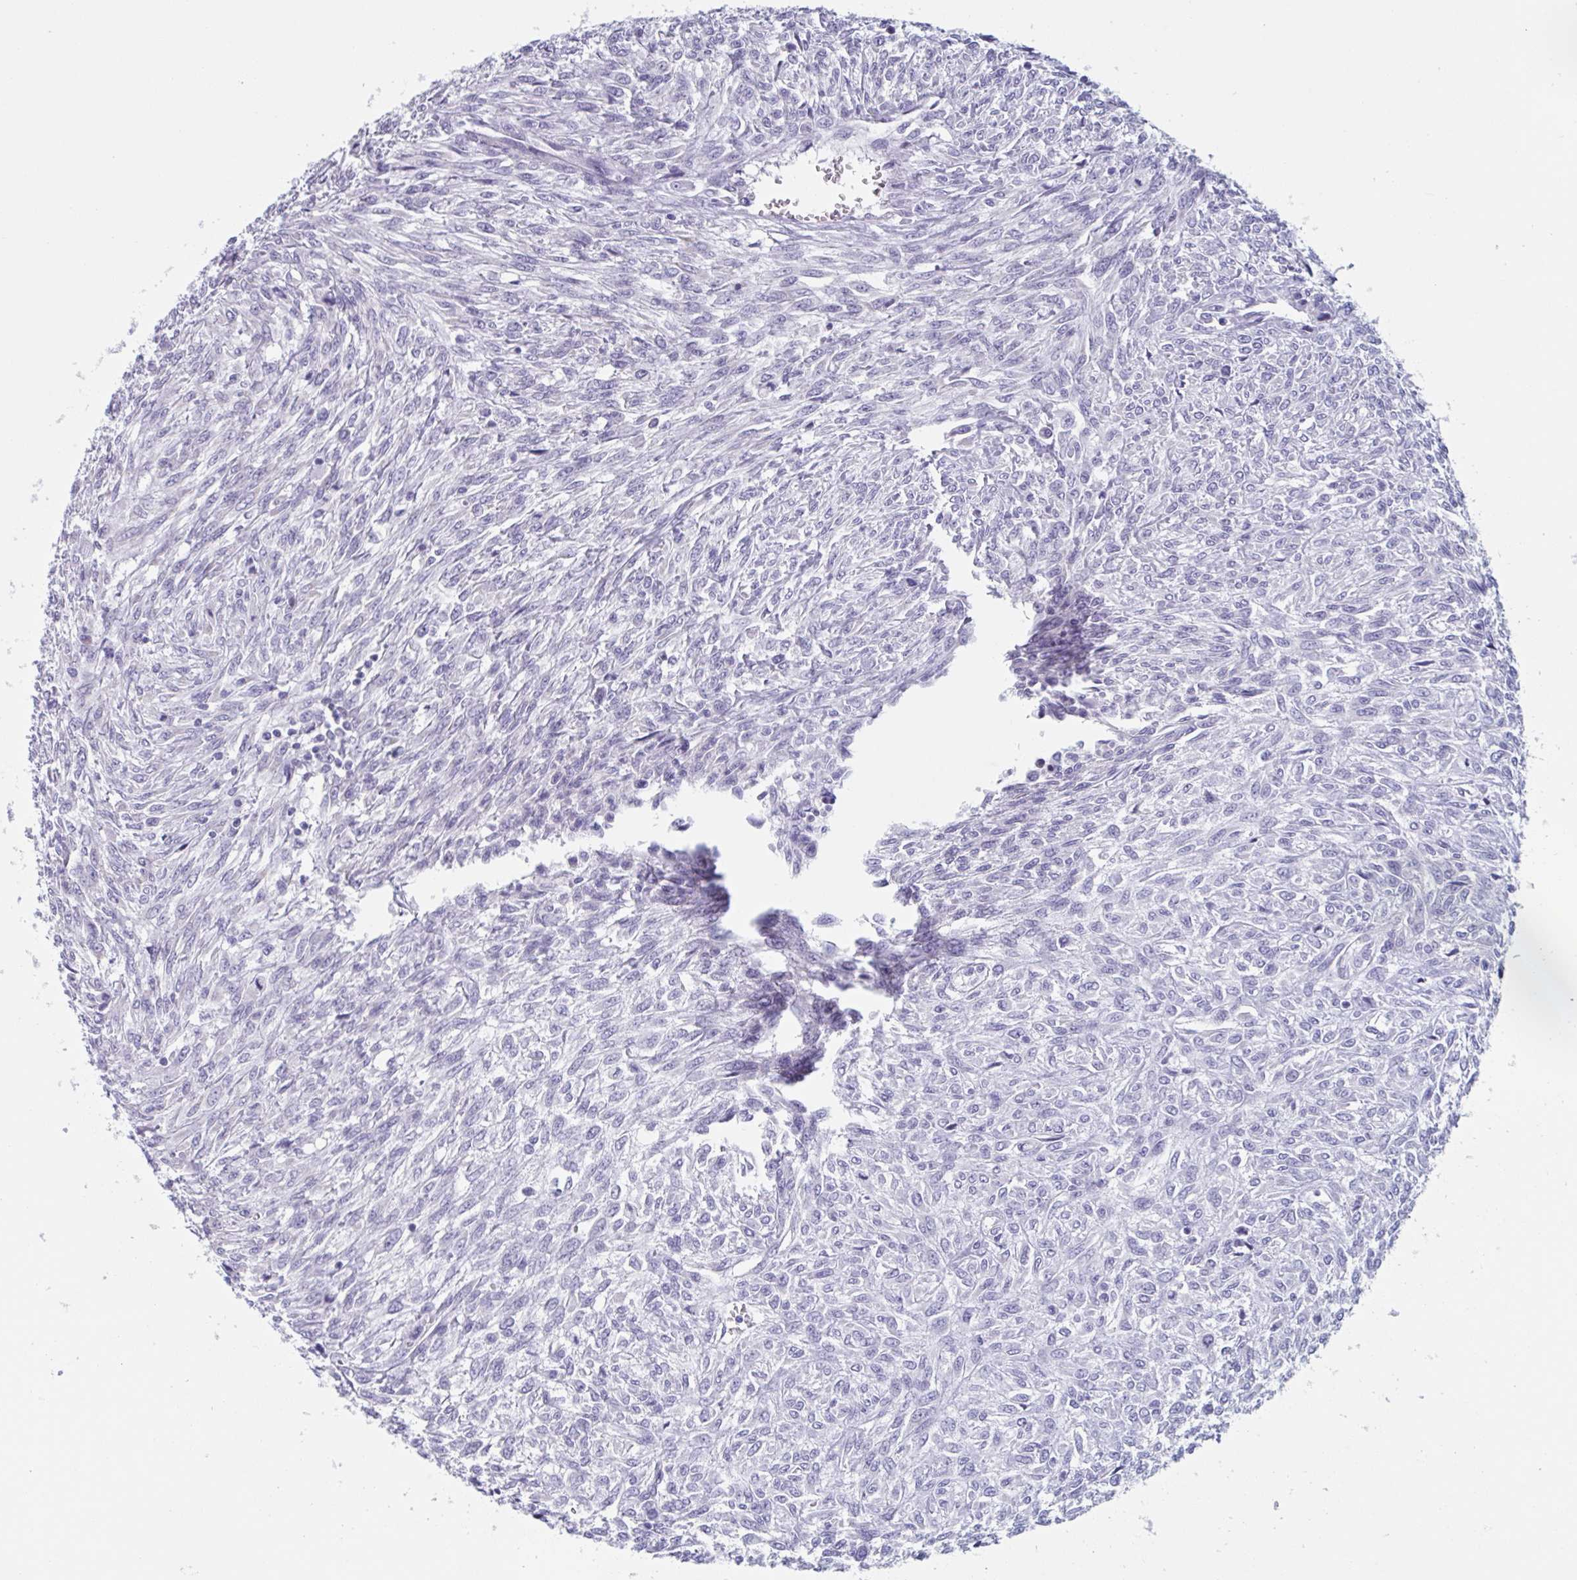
{"staining": {"intensity": "negative", "quantity": "none", "location": "none"}, "tissue": "renal cancer", "cell_type": "Tumor cells", "image_type": "cancer", "snomed": [{"axis": "morphology", "description": "Adenocarcinoma, NOS"}, {"axis": "topography", "description": "Kidney"}], "caption": "Tumor cells show no significant positivity in renal adenocarcinoma.", "gene": "HSD11B2", "patient": {"sex": "male", "age": 58}}